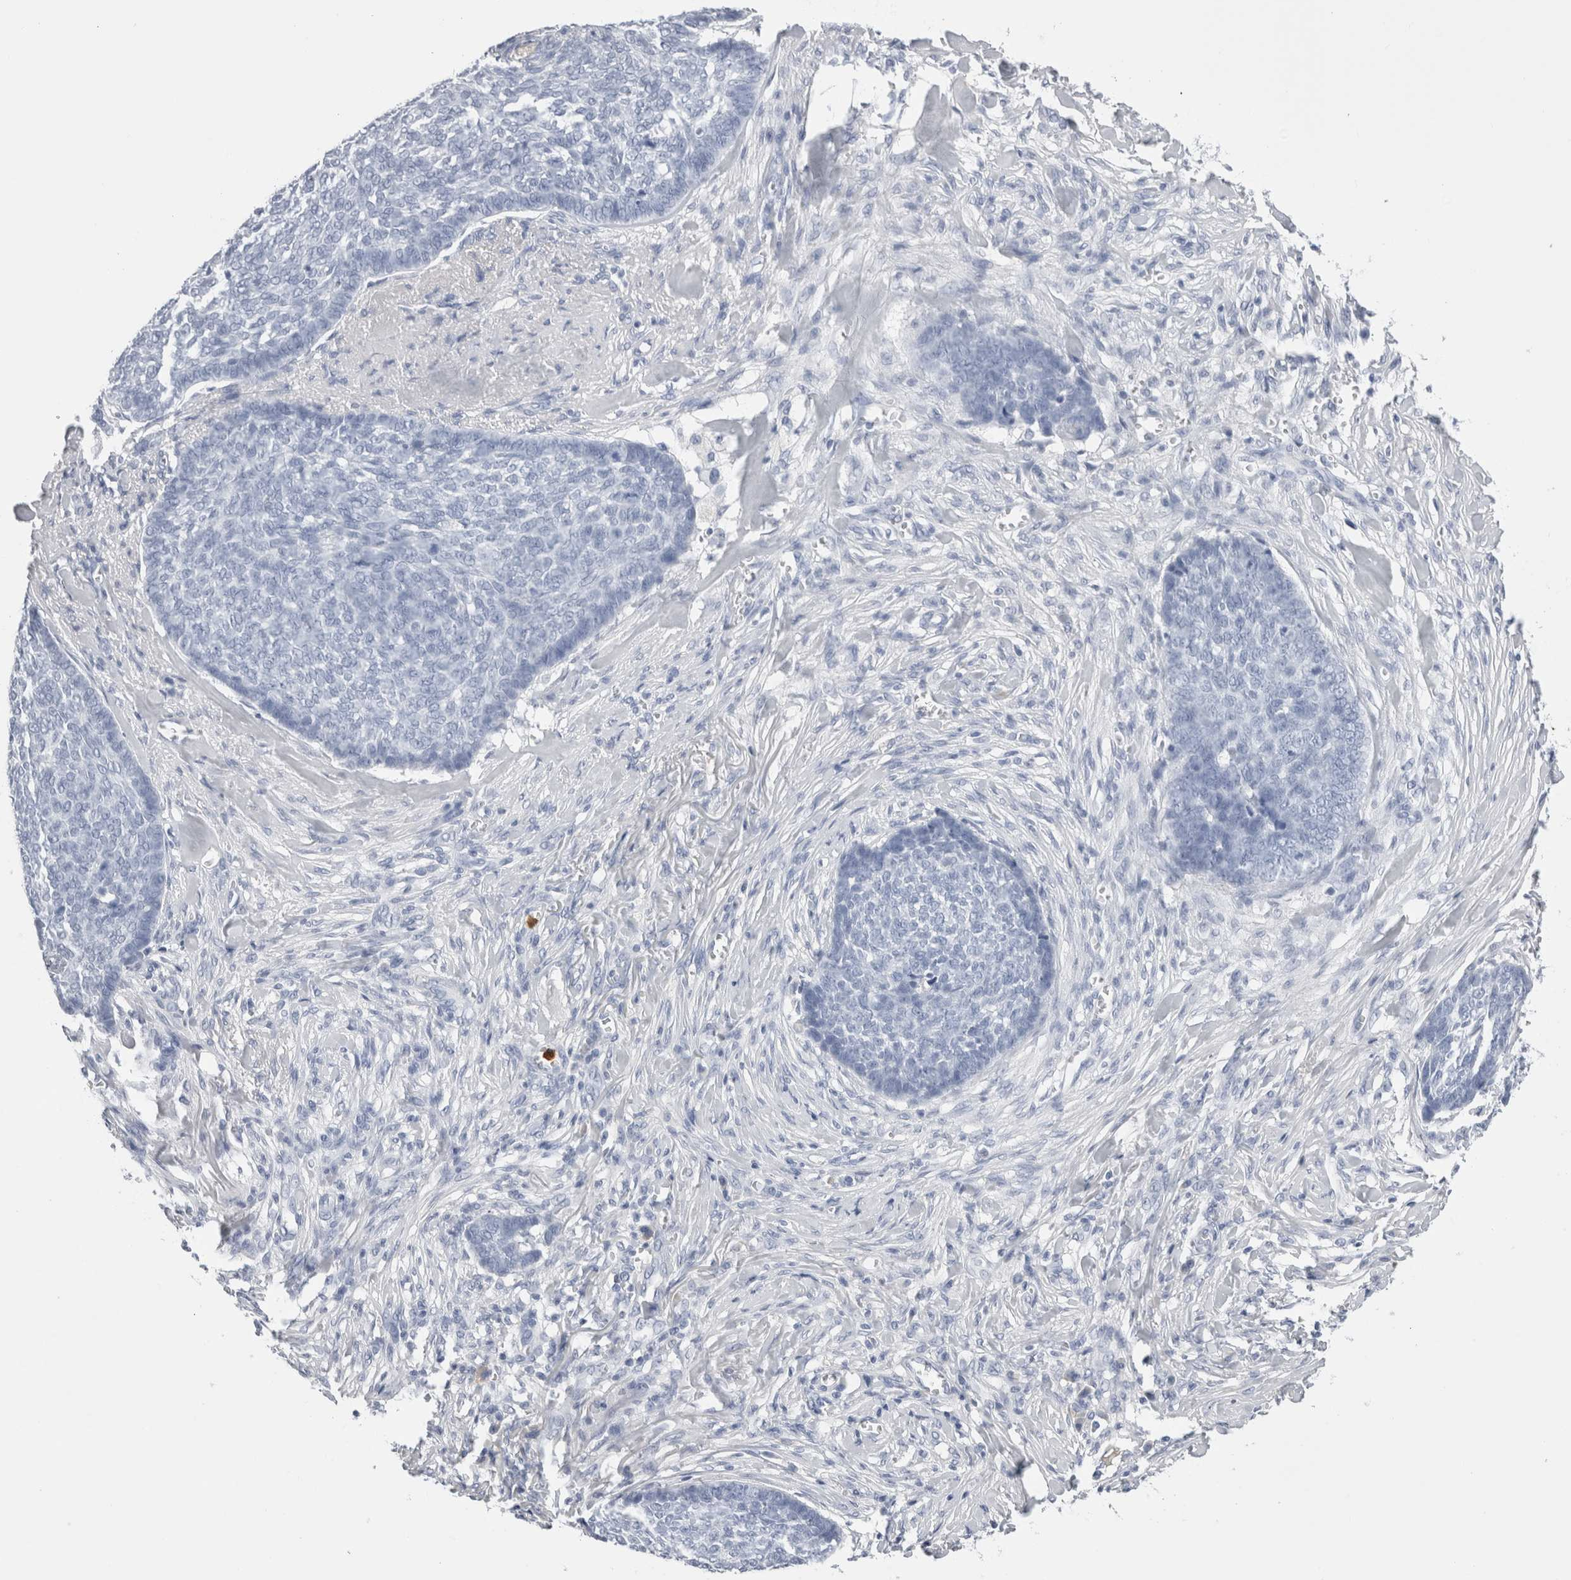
{"staining": {"intensity": "negative", "quantity": "none", "location": "none"}, "tissue": "skin cancer", "cell_type": "Tumor cells", "image_type": "cancer", "snomed": [{"axis": "morphology", "description": "Basal cell carcinoma"}, {"axis": "topography", "description": "Skin"}], "caption": "This is an immunohistochemistry photomicrograph of skin cancer. There is no expression in tumor cells.", "gene": "S100A12", "patient": {"sex": "male", "age": 84}}